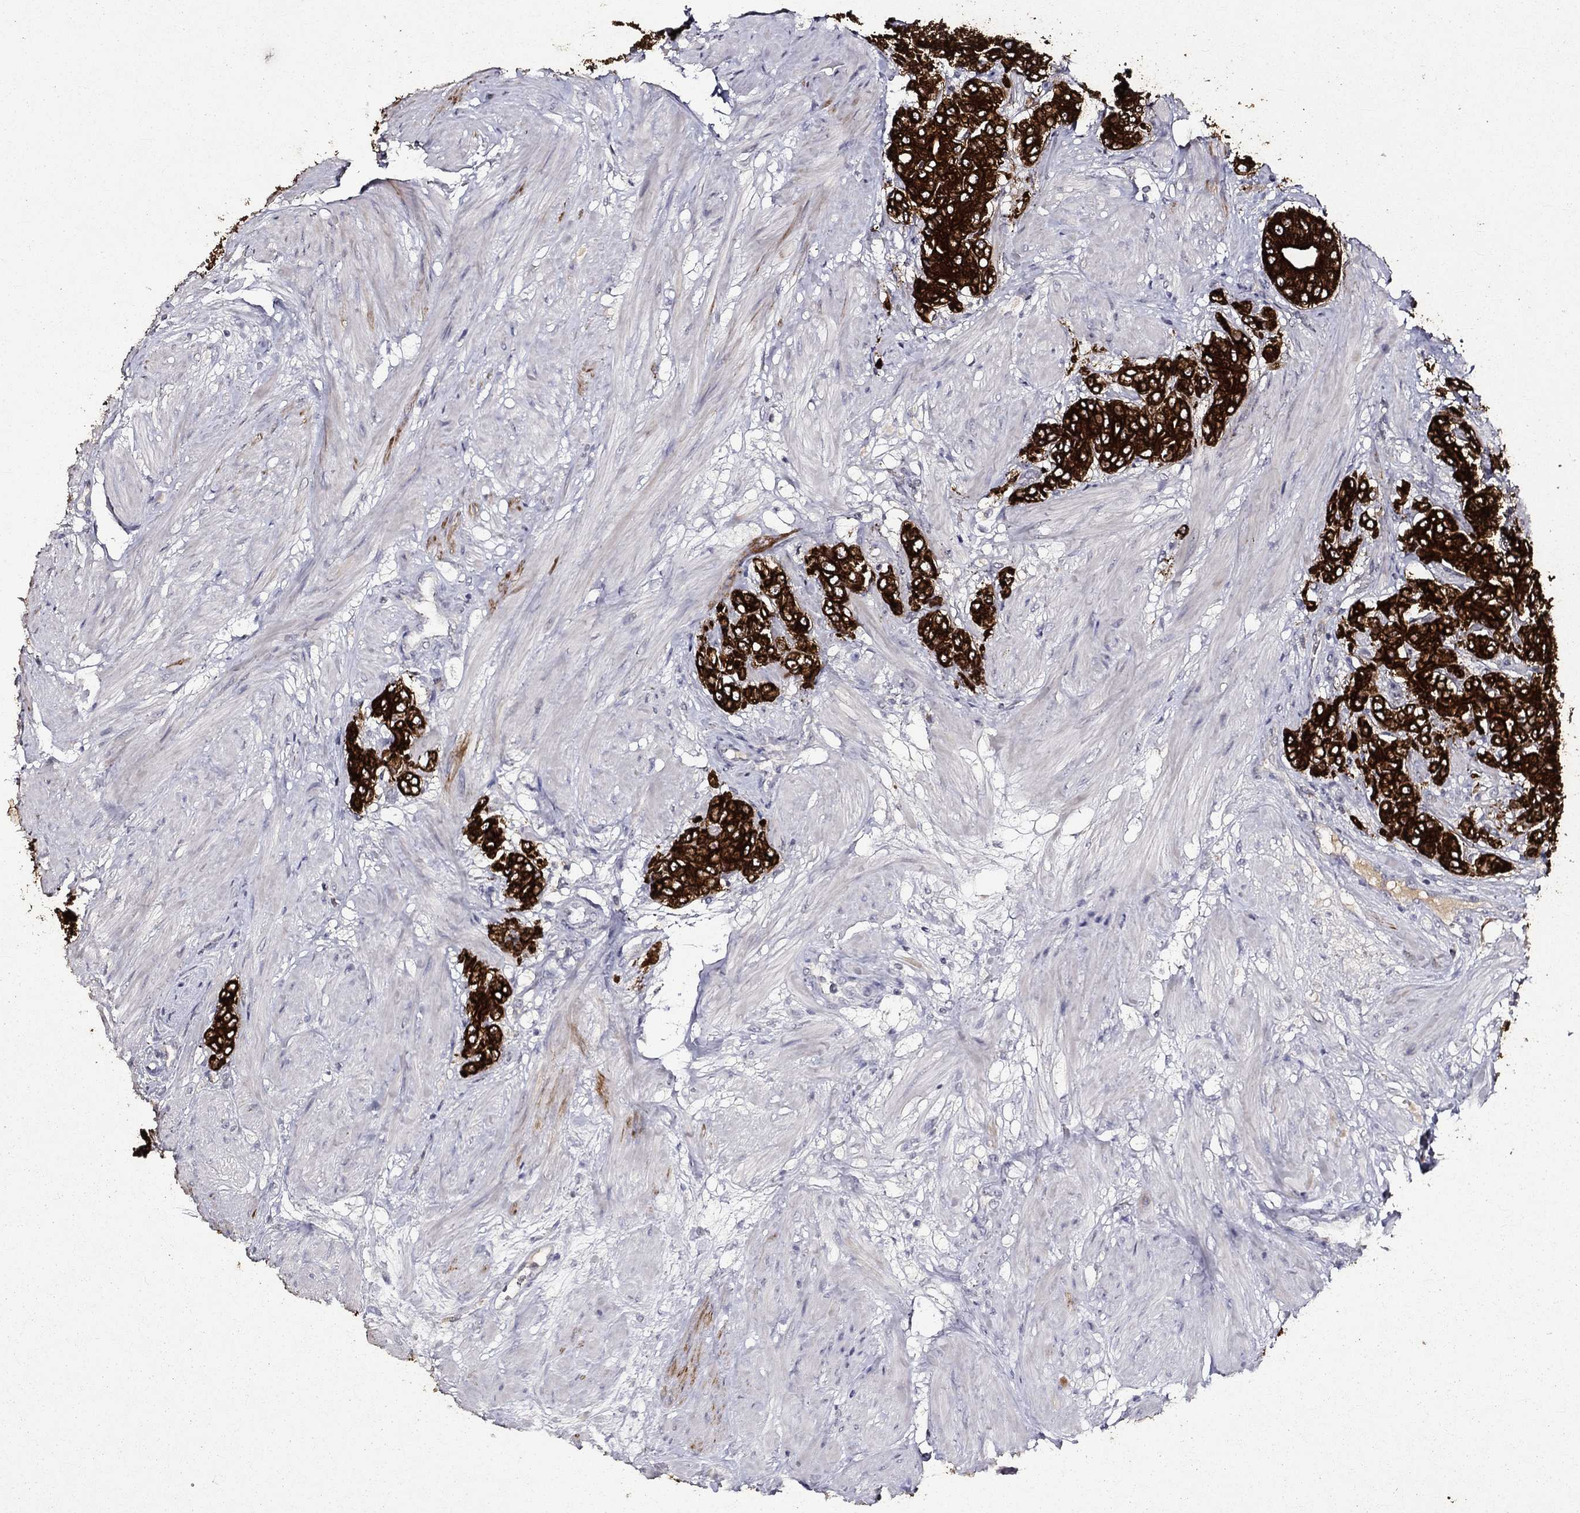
{"staining": {"intensity": "strong", "quantity": ">75%", "location": "cytoplasmic/membranous"}, "tissue": "prostate cancer", "cell_type": "Tumor cells", "image_type": "cancer", "snomed": [{"axis": "morphology", "description": "Adenocarcinoma, NOS"}, {"axis": "topography", "description": "Prostate and seminal vesicle, NOS"}, {"axis": "topography", "description": "Prostate"}], "caption": "Adenocarcinoma (prostate) tissue shows strong cytoplasmic/membranous expression in approximately >75% of tumor cells, visualized by immunohistochemistry.", "gene": "KRT7", "patient": {"sex": "male", "age": 67}}